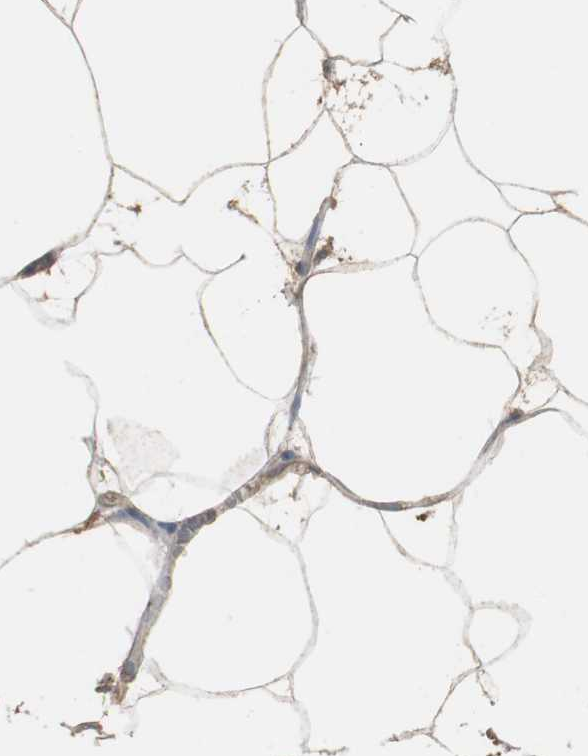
{"staining": {"intensity": "weak", "quantity": ">75%", "location": "cytoplasmic/membranous"}, "tissue": "adipose tissue", "cell_type": "Adipocytes", "image_type": "normal", "snomed": [{"axis": "morphology", "description": "Normal tissue, NOS"}, {"axis": "morphology", "description": "Duct carcinoma"}, {"axis": "topography", "description": "Breast"}, {"axis": "topography", "description": "Adipose tissue"}], "caption": "Immunohistochemical staining of normal adipose tissue shows weak cytoplasmic/membranous protein expression in approximately >75% of adipocytes.", "gene": "HPRT1", "patient": {"sex": "female", "age": 37}}